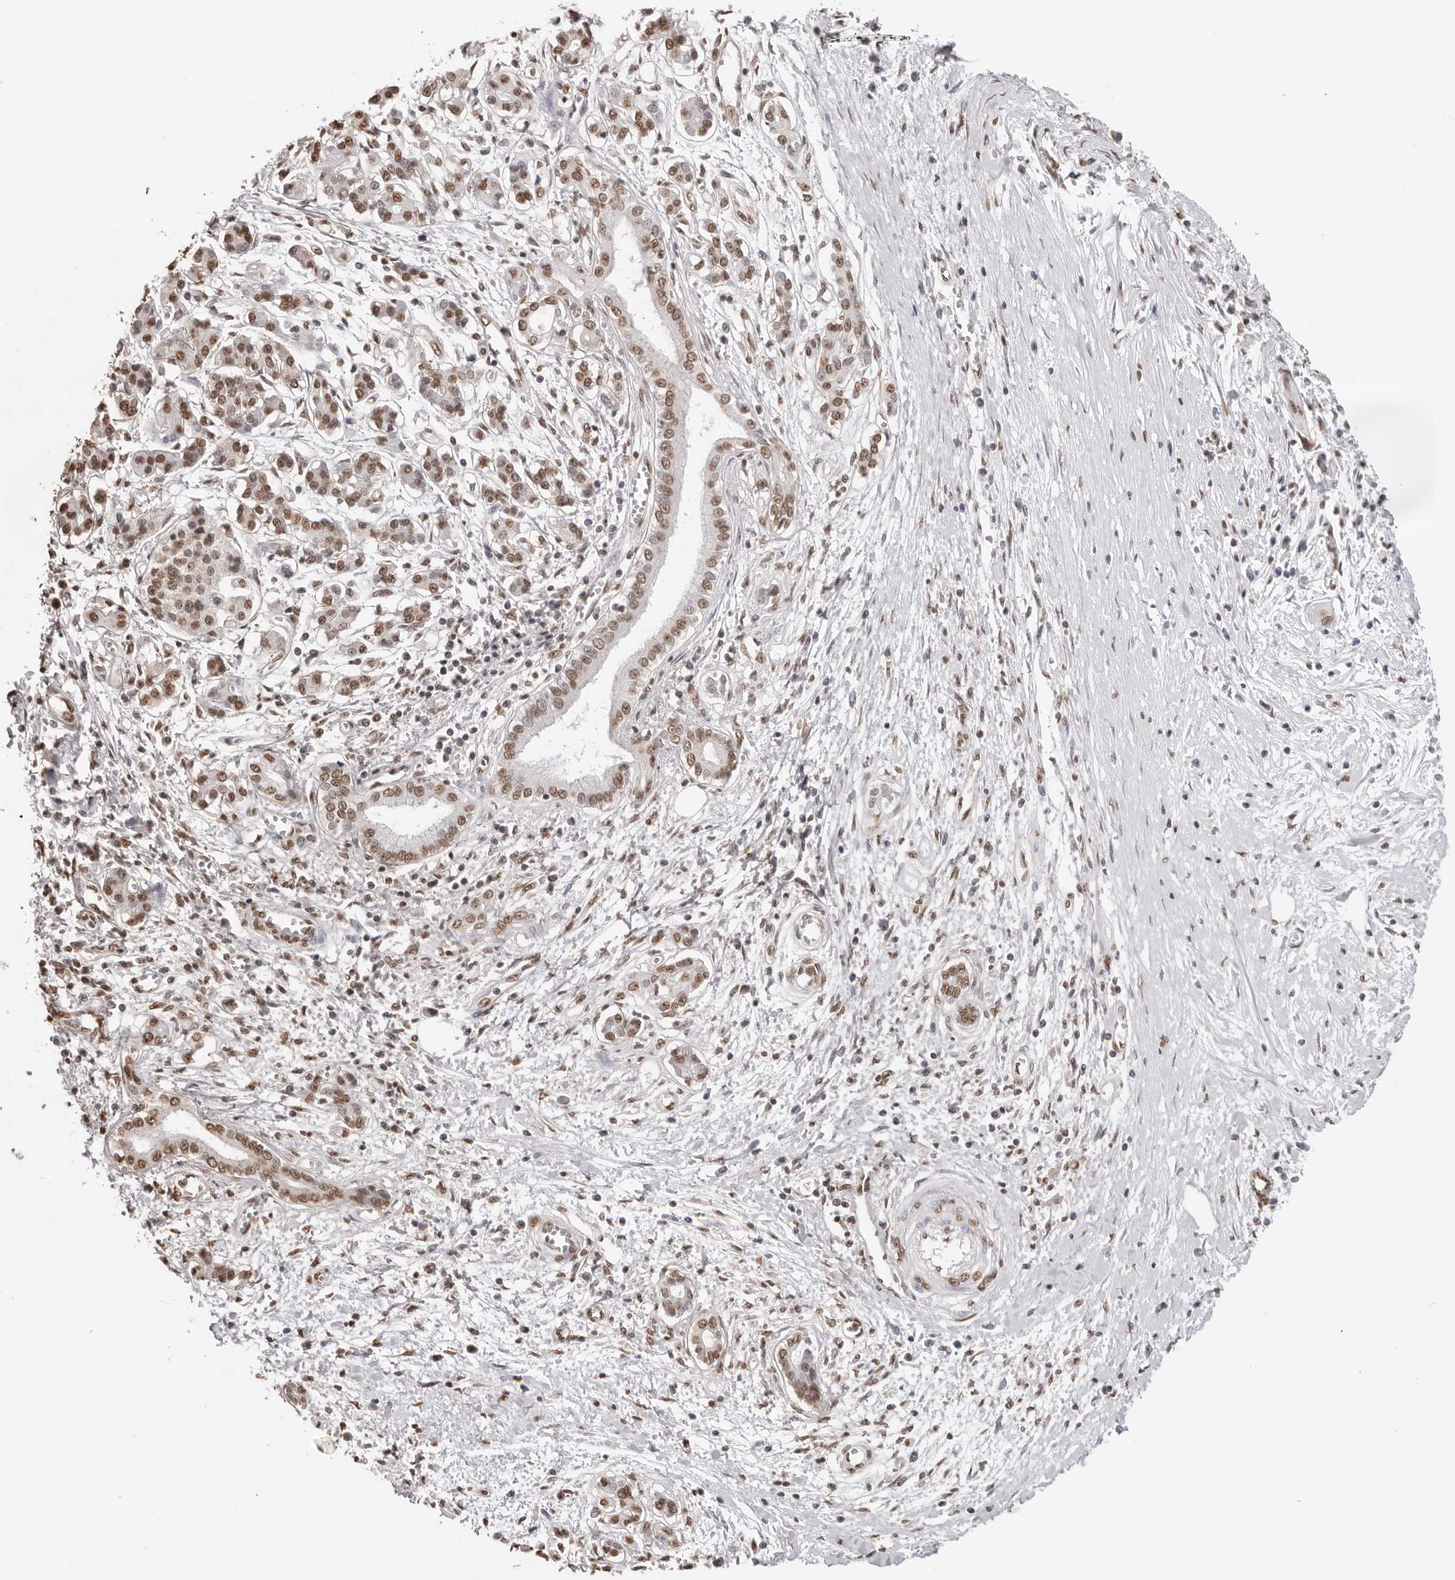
{"staining": {"intensity": "moderate", "quantity": ">75%", "location": "nuclear"}, "tissue": "pancreatic cancer", "cell_type": "Tumor cells", "image_type": "cancer", "snomed": [{"axis": "morphology", "description": "Adenocarcinoma, NOS"}, {"axis": "topography", "description": "Pancreas"}], "caption": "Adenocarcinoma (pancreatic) stained with DAB (3,3'-diaminobenzidine) IHC exhibits medium levels of moderate nuclear positivity in about >75% of tumor cells. The protein of interest is shown in brown color, while the nuclei are stained blue.", "gene": "OLIG3", "patient": {"sex": "male", "age": 58}}